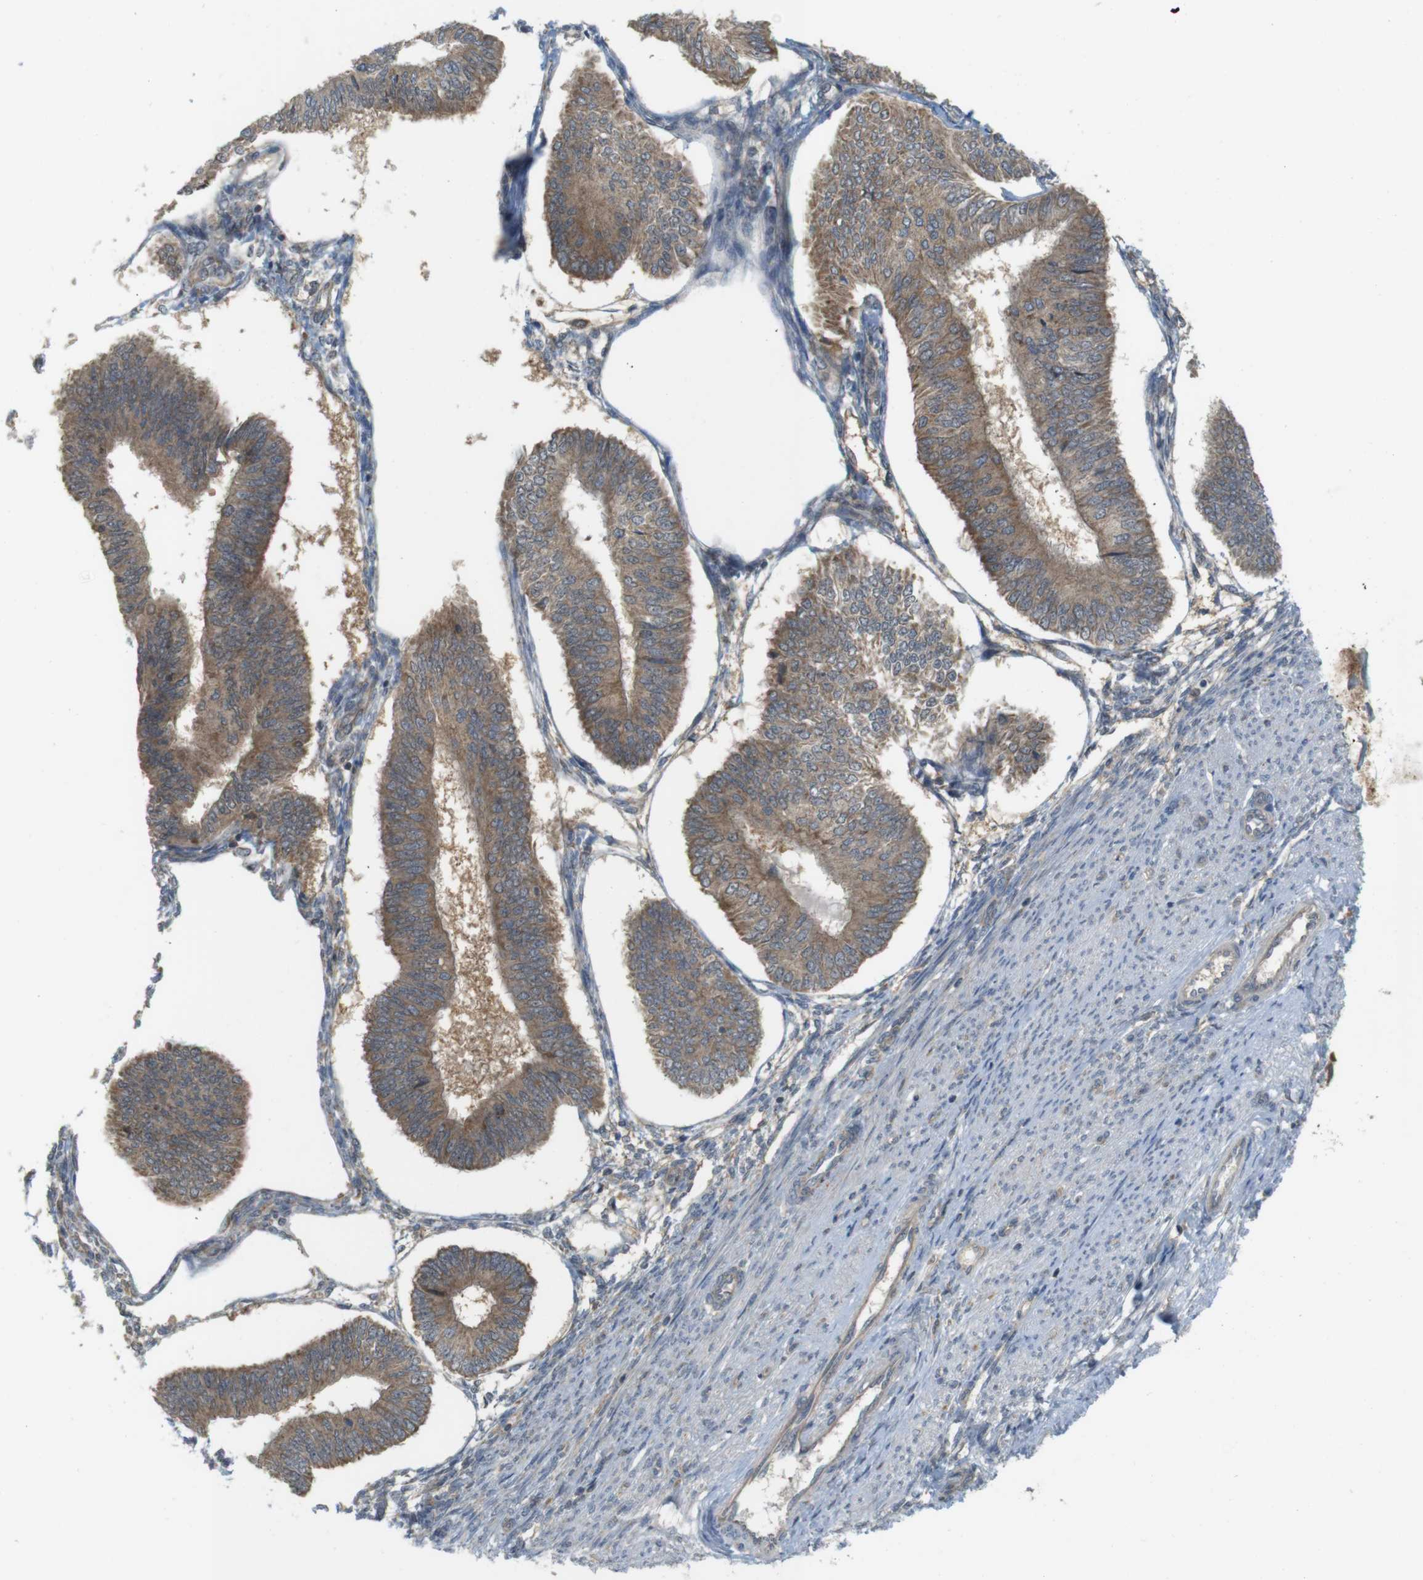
{"staining": {"intensity": "moderate", "quantity": ">75%", "location": "cytoplasmic/membranous"}, "tissue": "endometrial cancer", "cell_type": "Tumor cells", "image_type": "cancer", "snomed": [{"axis": "morphology", "description": "Adenocarcinoma, NOS"}, {"axis": "topography", "description": "Endometrium"}], "caption": "Endometrial cancer stained for a protein (brown) demonstrates moderate cytoplasmic/membranous positive expression in approximately >75% of tumor cells.", "gene": "RNF130", "patient": {"sex": "female", "age": 58}}